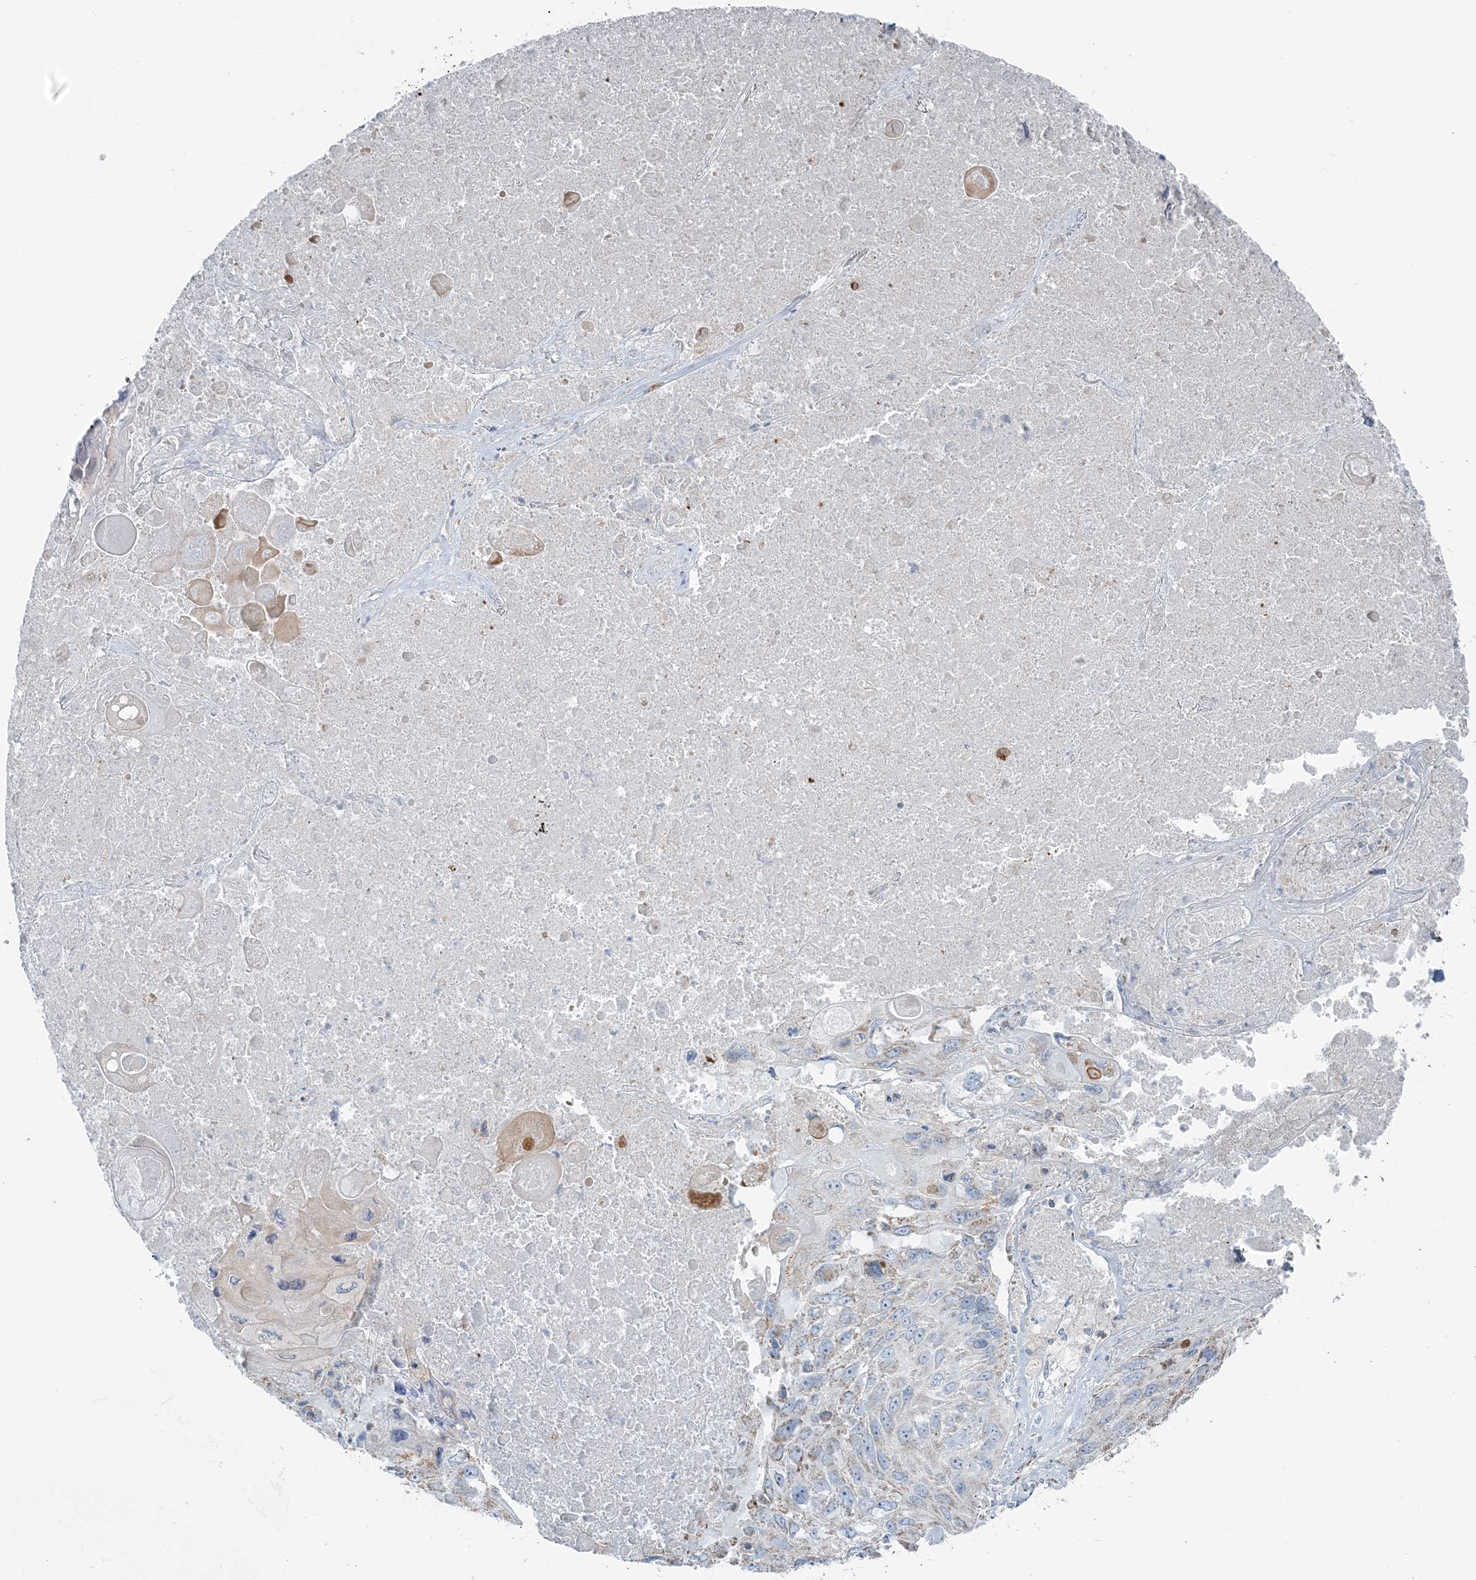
{"staining": {"intensity": "weak", "quantity": "25%-75%", "location": "cytoplasmic/membranous"}, "tissue": "lung cancer", "cell_type": "Tumor cells", "image_type": "cancer", "snomed": [{"axis": "morphology", "description": "Squamous cell carcinoma, NOS"}, {"axis": "topography", "description": "Lung"}], "caption": "Lung cancer stained for a protein (brown) displays weak cytoplasmic/membranous positive positivity in about 25%-75% of tumor cells.", "gene": "SLC22A16", "patient": {"sex": "male", "age": 61}}